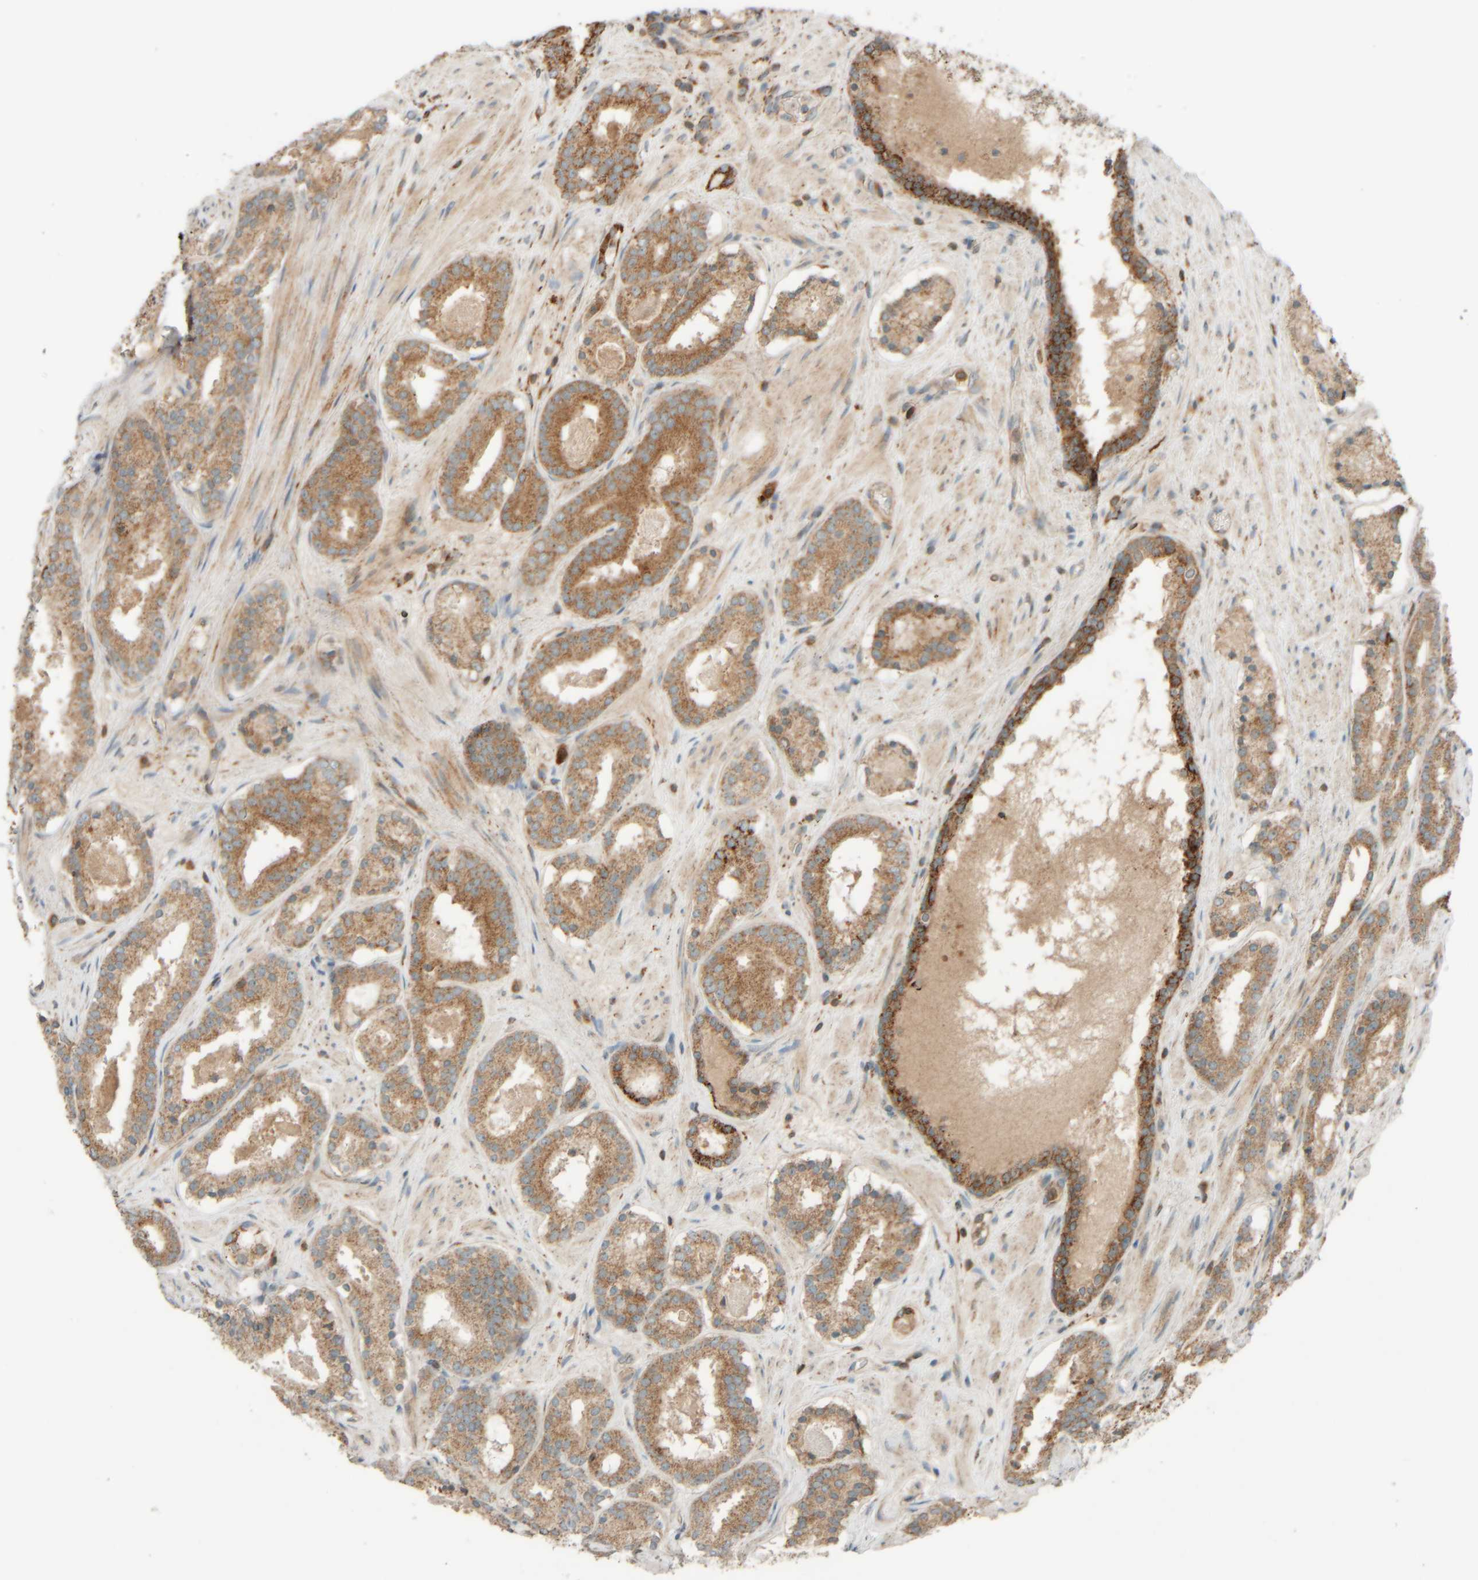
{"staining": {"intensity": "moderate", "quantity": ">75%", "location": "cytoplasmic/membranous"}, "tissue": "prostate cancer", "cell_type": "Tumor cells", "image_type": "cancer", "snomed": [{"axis": "morphology", "description": "Adenocarcinoma, Low grade"}, {"axis": "topography", "description": "Prostate"}], "caption": "A high-resolution image shows immunohistochemistry (IHC) staining of low-grade adenocarcinoma (prostate), which demonstrates moderate cytoplasmic/membranous expression in approximately >75% of tumor cells. (brown staining indicates protein expression, while blue staining denotes nuclei).", "gene": "SPAG5", "patient": {"sex": "male", "age": 69}}